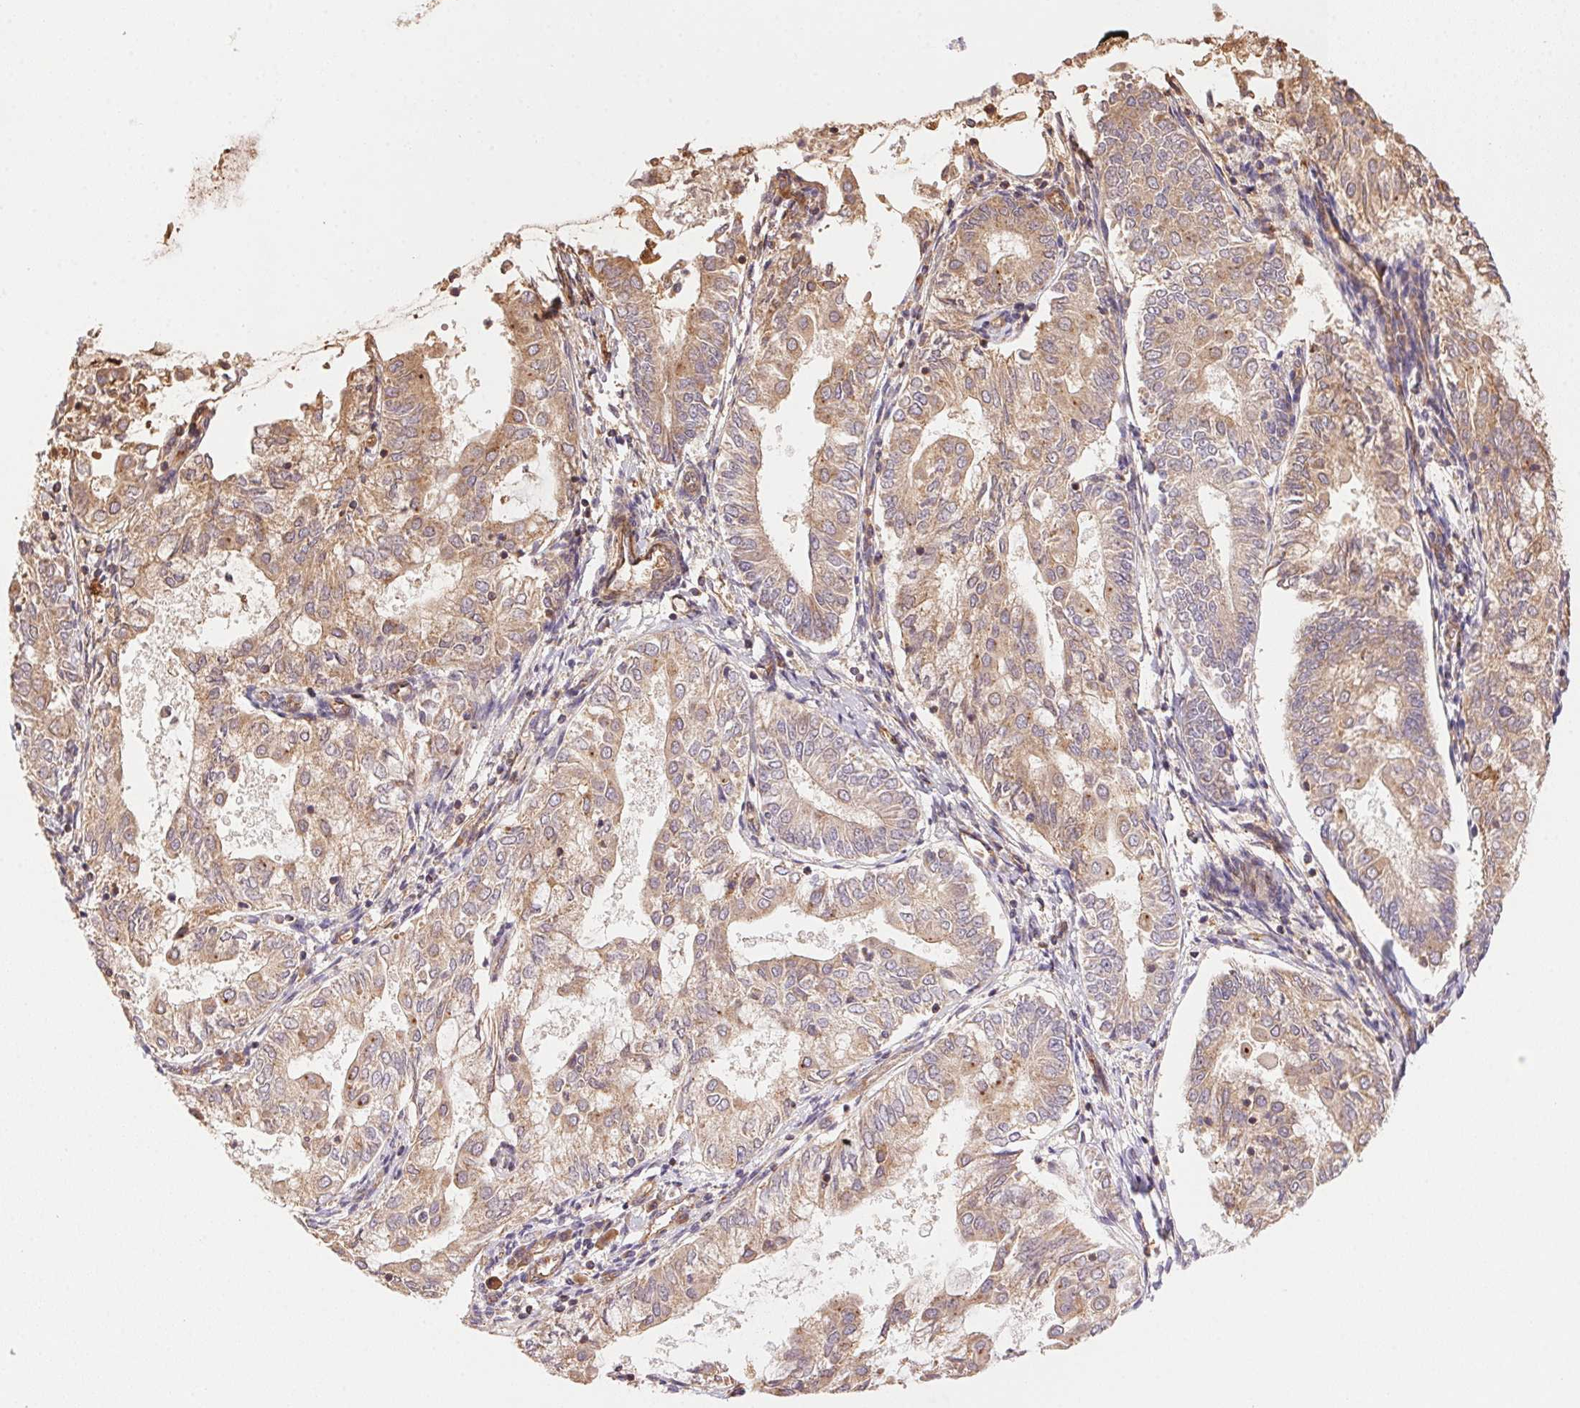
{"staining": {"intensity": "weak", "quantity": ">75%", "location": "cytoplasmic/membranous"}, "tissue": "endometrial cancer", "cell_type": "Tumor cells", "image_type": "cancer", "snomed": [{"axis": "morphology", "description": "Adenocarcinoma, NOS"}, {"axis": "topography", "description": "Endometrium"}], "caption": "The immunohistochemical stain labels weak cytoplasmic/membranous expression in tumor cells of endometrial cancer tissue.", "gene": "USE1", "patient": {"sex": "female", "age": 68}}